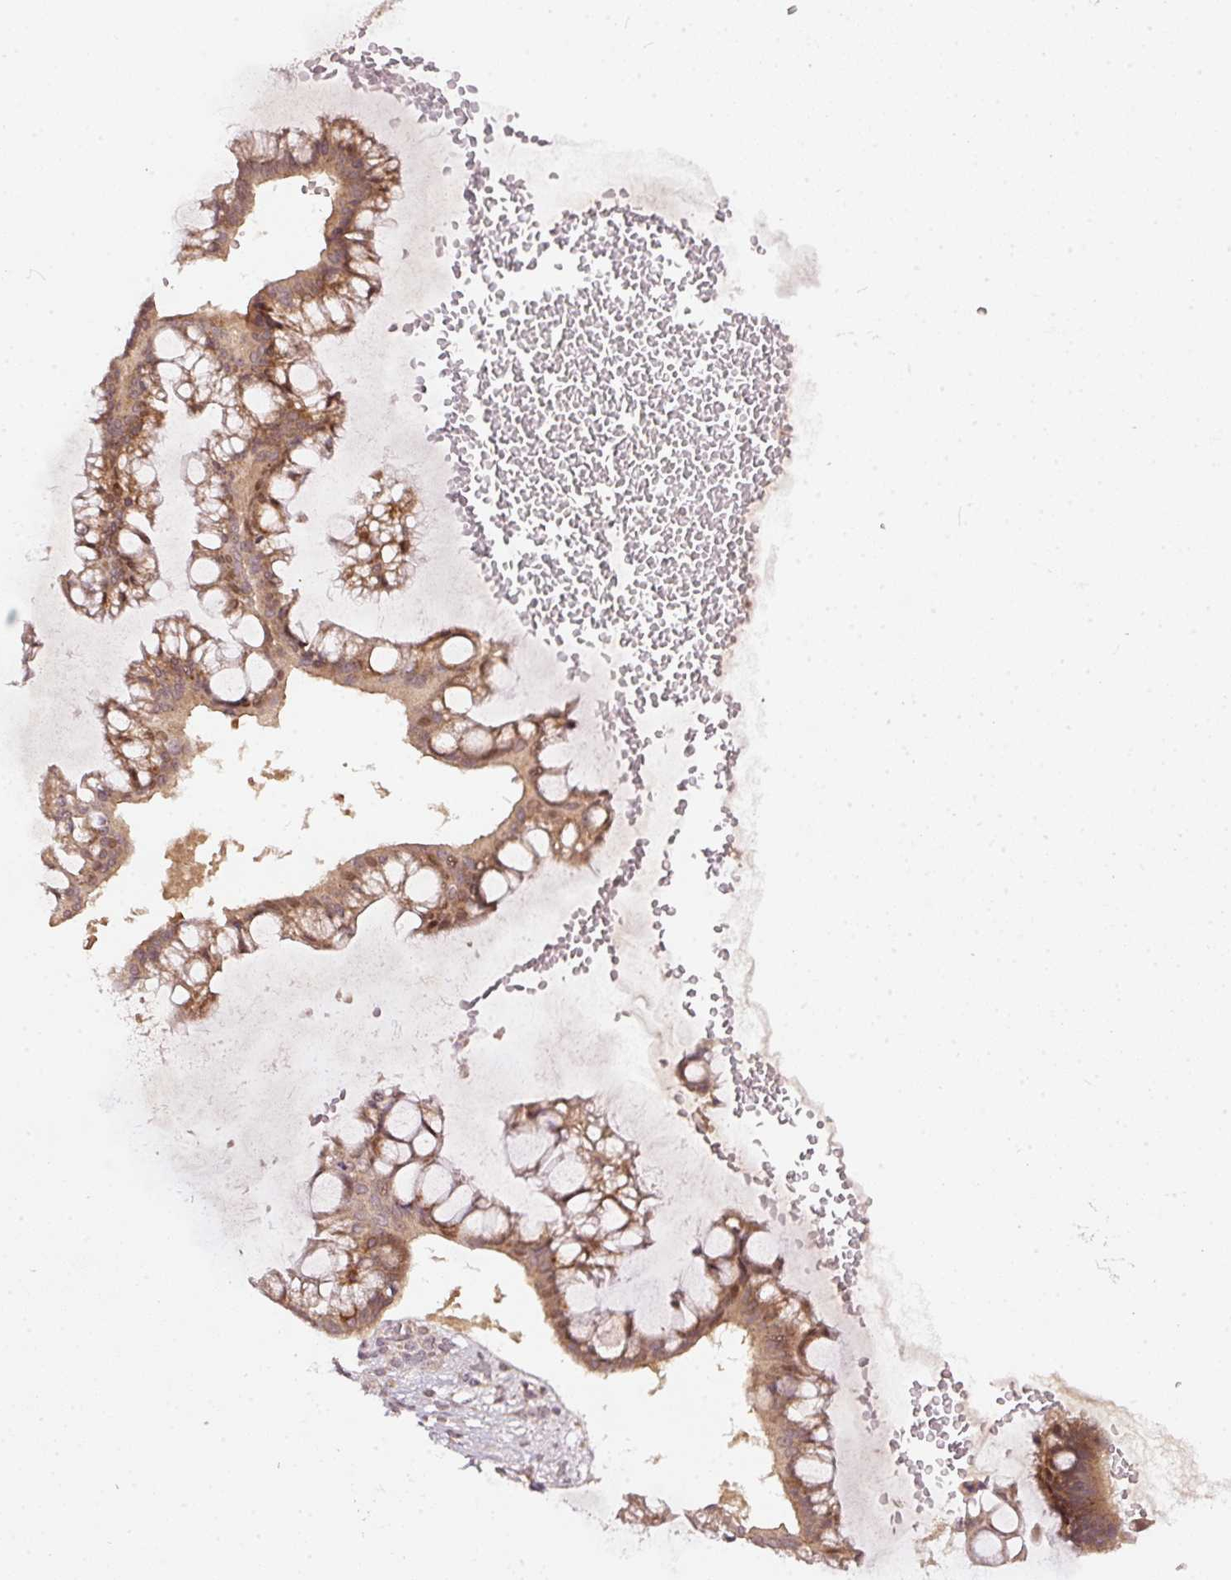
{"staining": {"intensity": "moderate", "quantity": ">75%", "location": "cytoplasmic/membranous"}, "tissue": "ovarian cancer", "cell_type": "Tumor cells", "image_type": "cancer", "snomed": [{"axis": "morphology", "description": "Cystadenocarcinoma, mucinous, NOS"}, {"axis": "topography", "description": "Ovary"}], "caption": "IHC (DAB) staining of human ovarian mucinous cystadenocarcinoma demonstrates moderate cytoplasmic/membranous protein expression in about >75% of tumor cells. (Brightfield microscopy of DAB IHC at high magnification).", "gene": "PCDHB1", "patient": {"sex": "female", "age": 73}}